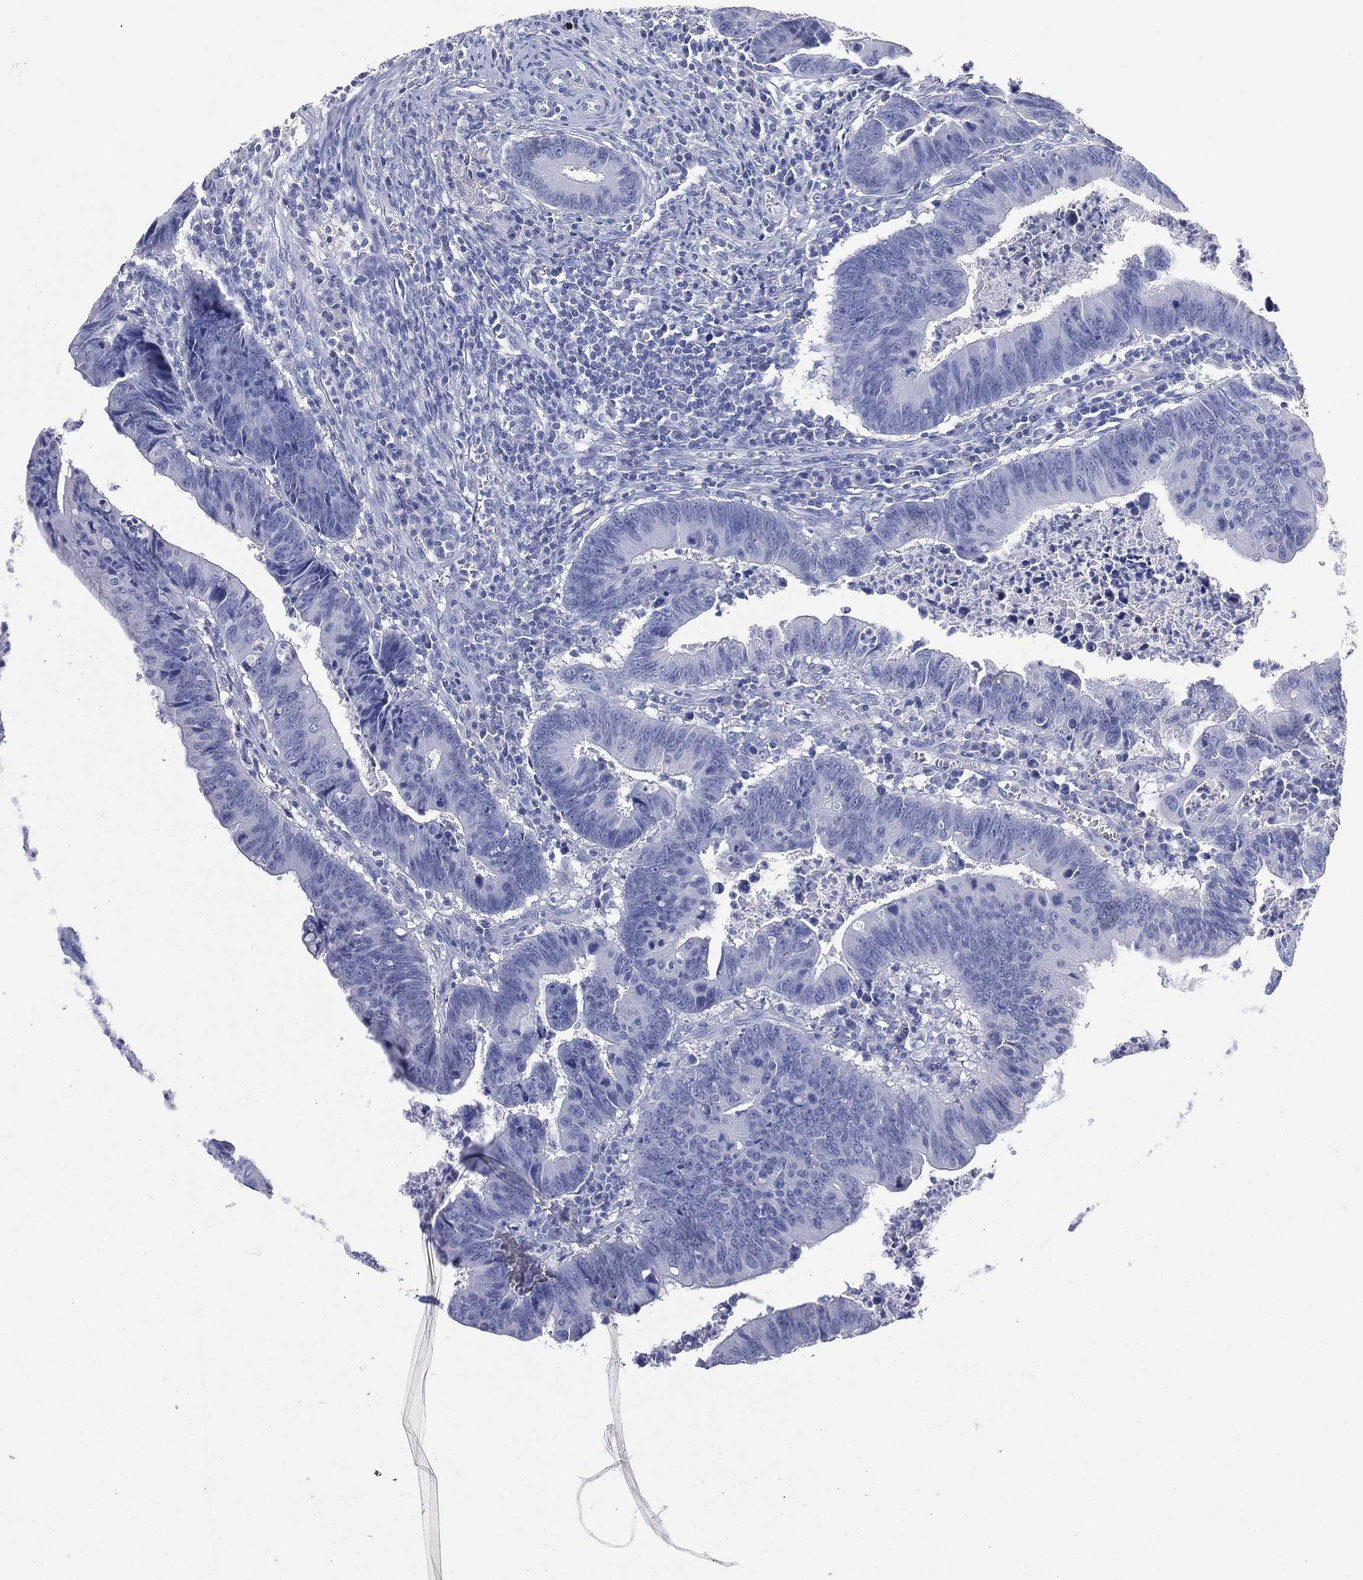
{"staining": {"intensity": "negative", "quantity": "none", "location": "none"}, "tissue": "colorectal cancer", "cell_type": "Tumor cells", "image_type": "cancer", "snomed": [{"axis": "morphology", "description": "Adenocarcinoma, NOS"}, {"axis": "topography", "description": "Colon"}], "caption": "Human colorectal cancer (adenocarcinoma) stained for a protein using immunohistochemistry (IHC) exhibits no staining in tumor cells.", "gene": "FMO1", "patient": {"sex": "female", "age": 87}}